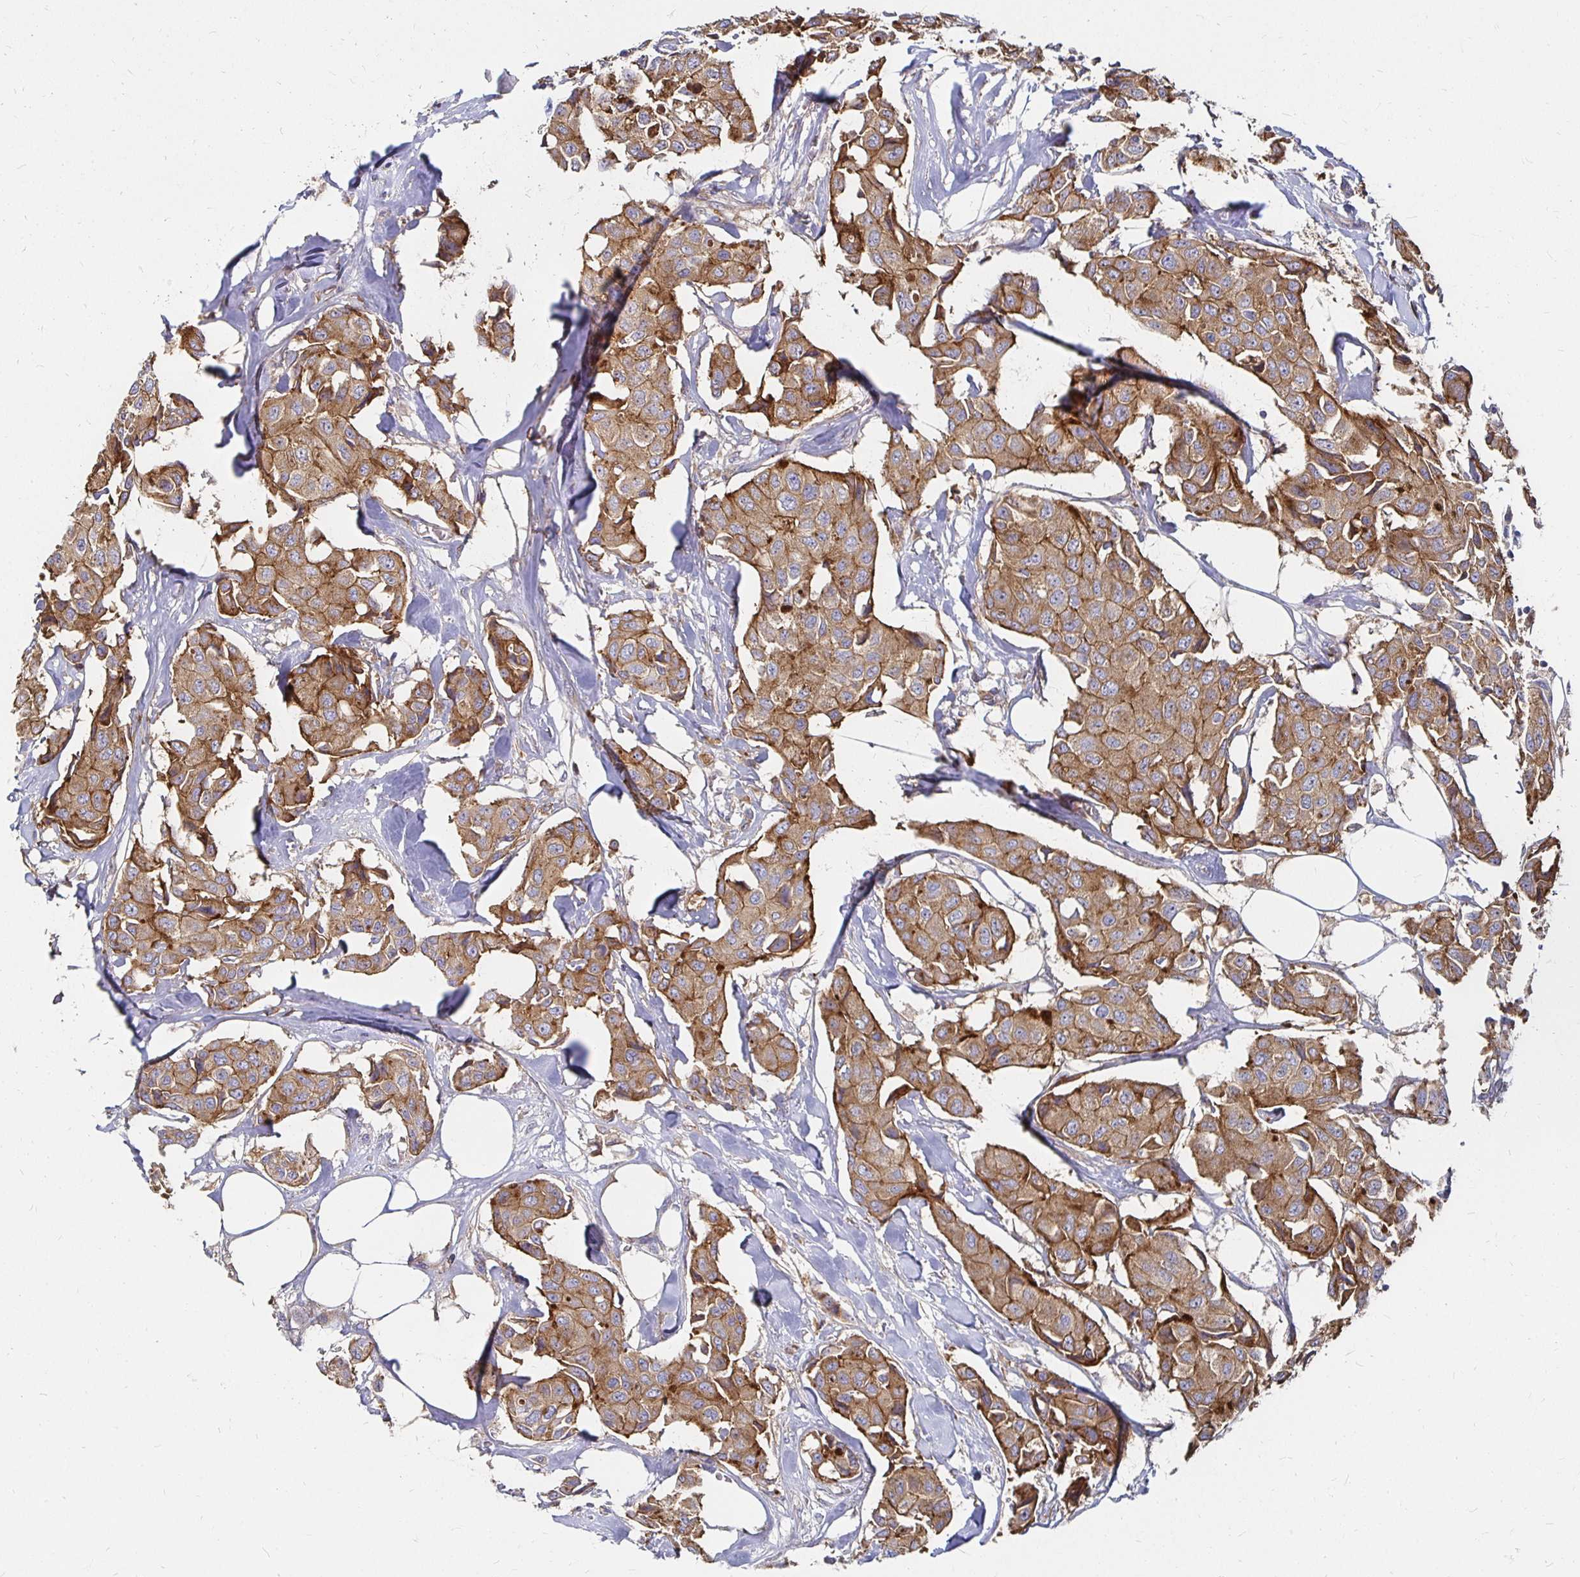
{"staining": {"intensity": "strong", "quantity": ">75%", "location": "cytoplasmic/membranous"}, "tissue": "breast cancer", "cell_type": "Tumor cells", "image_type": "cancer", "snomed": [{"axis": "morphology", "description": "Duct carcinoma"}, {"axis": "topography", "description": "Breast"}, {"axis": "topography", "description": "Lymph node"}], "caption": "Strong cytoplasmic/membranous protein positivity is appreciated in approximately >75% of tumor cells in breast cancer (invasive ductal carcinoma).", "gene": "NCSTN", "patient": {"sex": "female", "age": 80}}